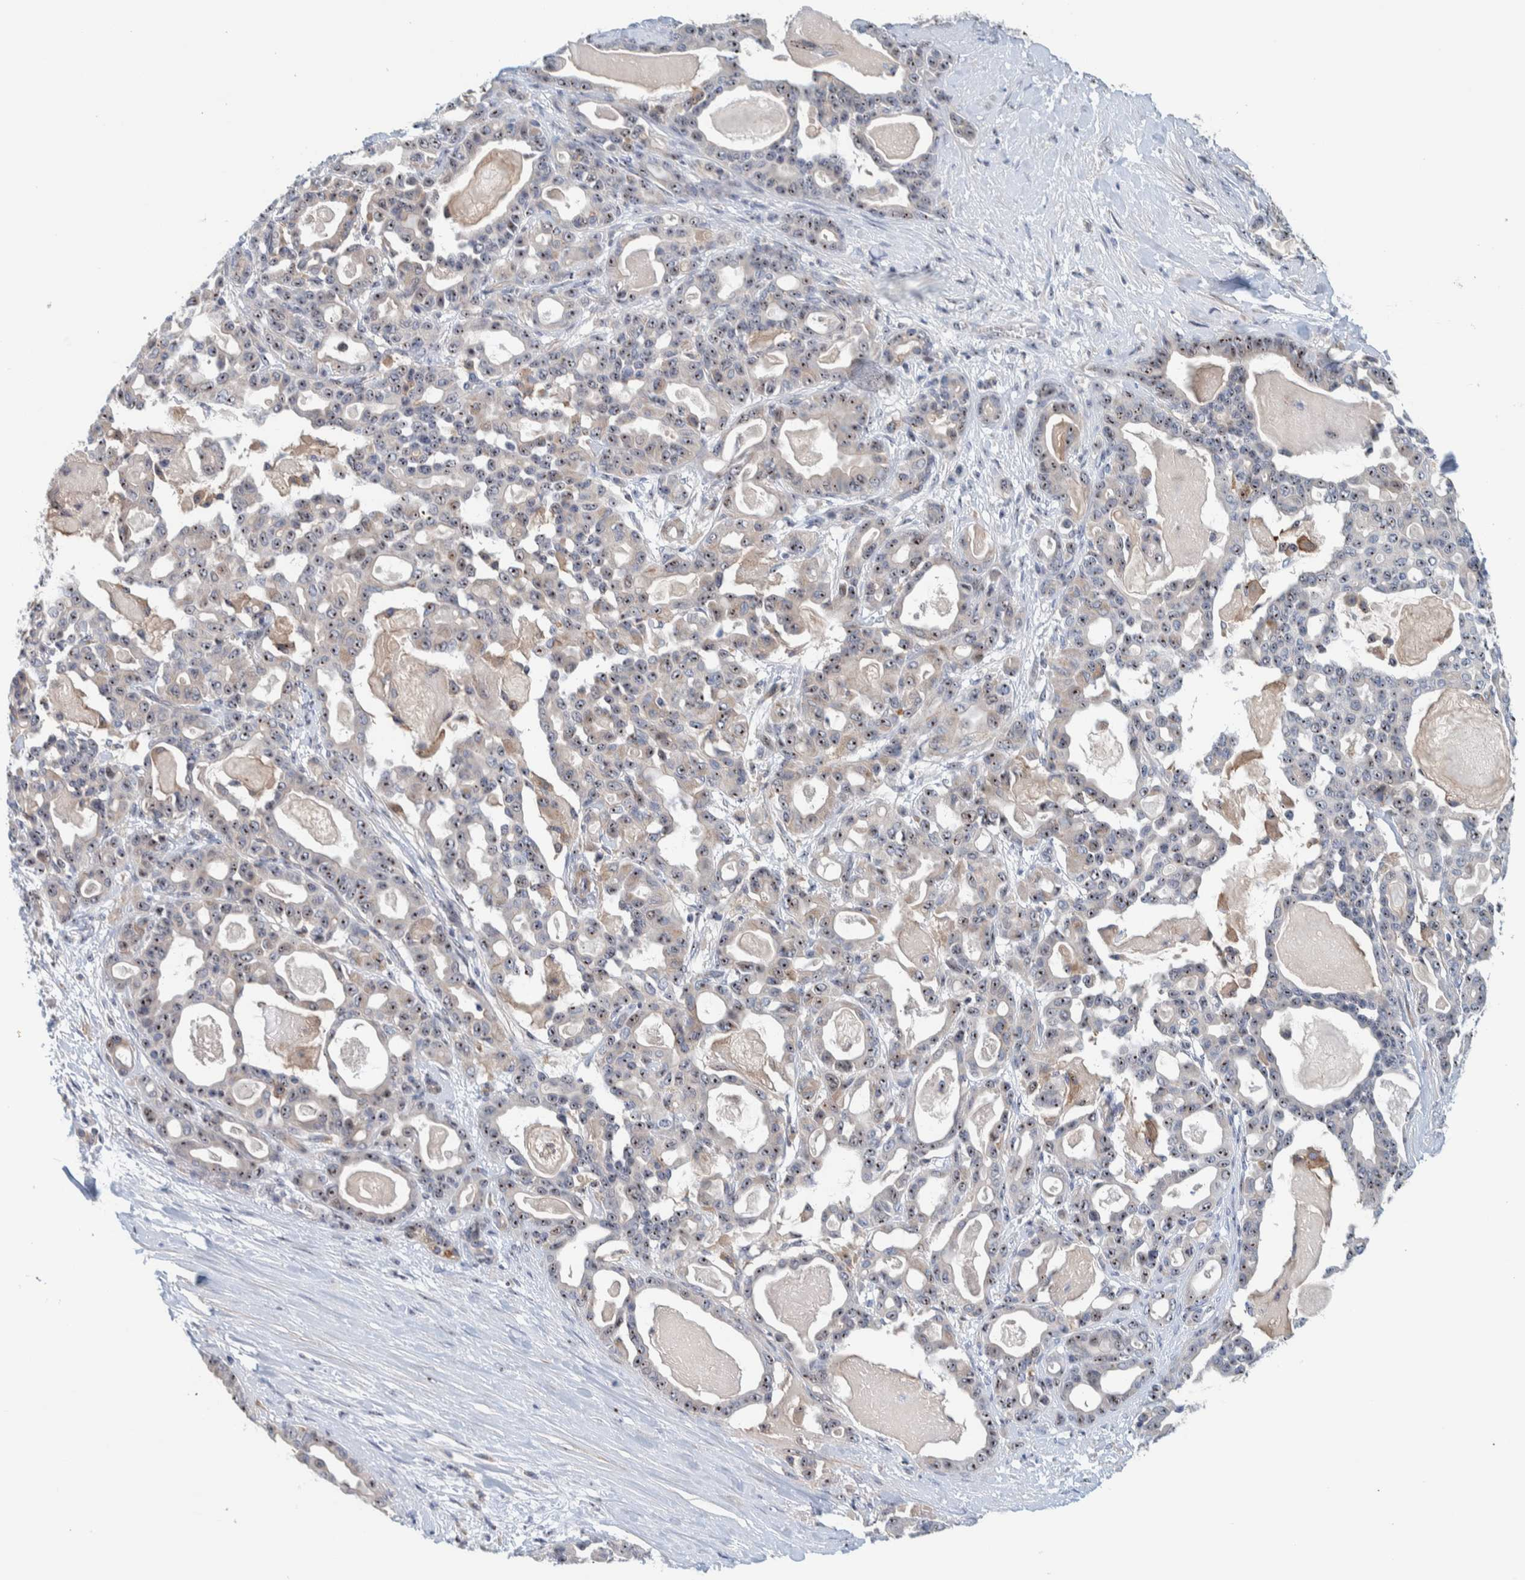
{"staining": {"intensity": "moderate", "quantity": ">75%", "location": "nuclear"}, "tissue": "pancreatic cancer", "cell_type": "Tumor cells", "image_type": "cancer", "snomed": [{"axis": "morphology", "description": "Adenocarcinoma, NOS"}, {"axis": "topography", "description": "Pancreas"}], "caption": "Immunohistochemical staining of human pancreatic cancer displays medium levels of moderate nuclear positivity in approximately >75% of tumor cells. The protein is stained brown, and the nuclei are stained in blue (DAB (3,3'-diaminobenzidine) IHC with brightfield microscopy, high magnification).", "gene": "NOL11", "patient": {"sex": "male", "age": 63}}